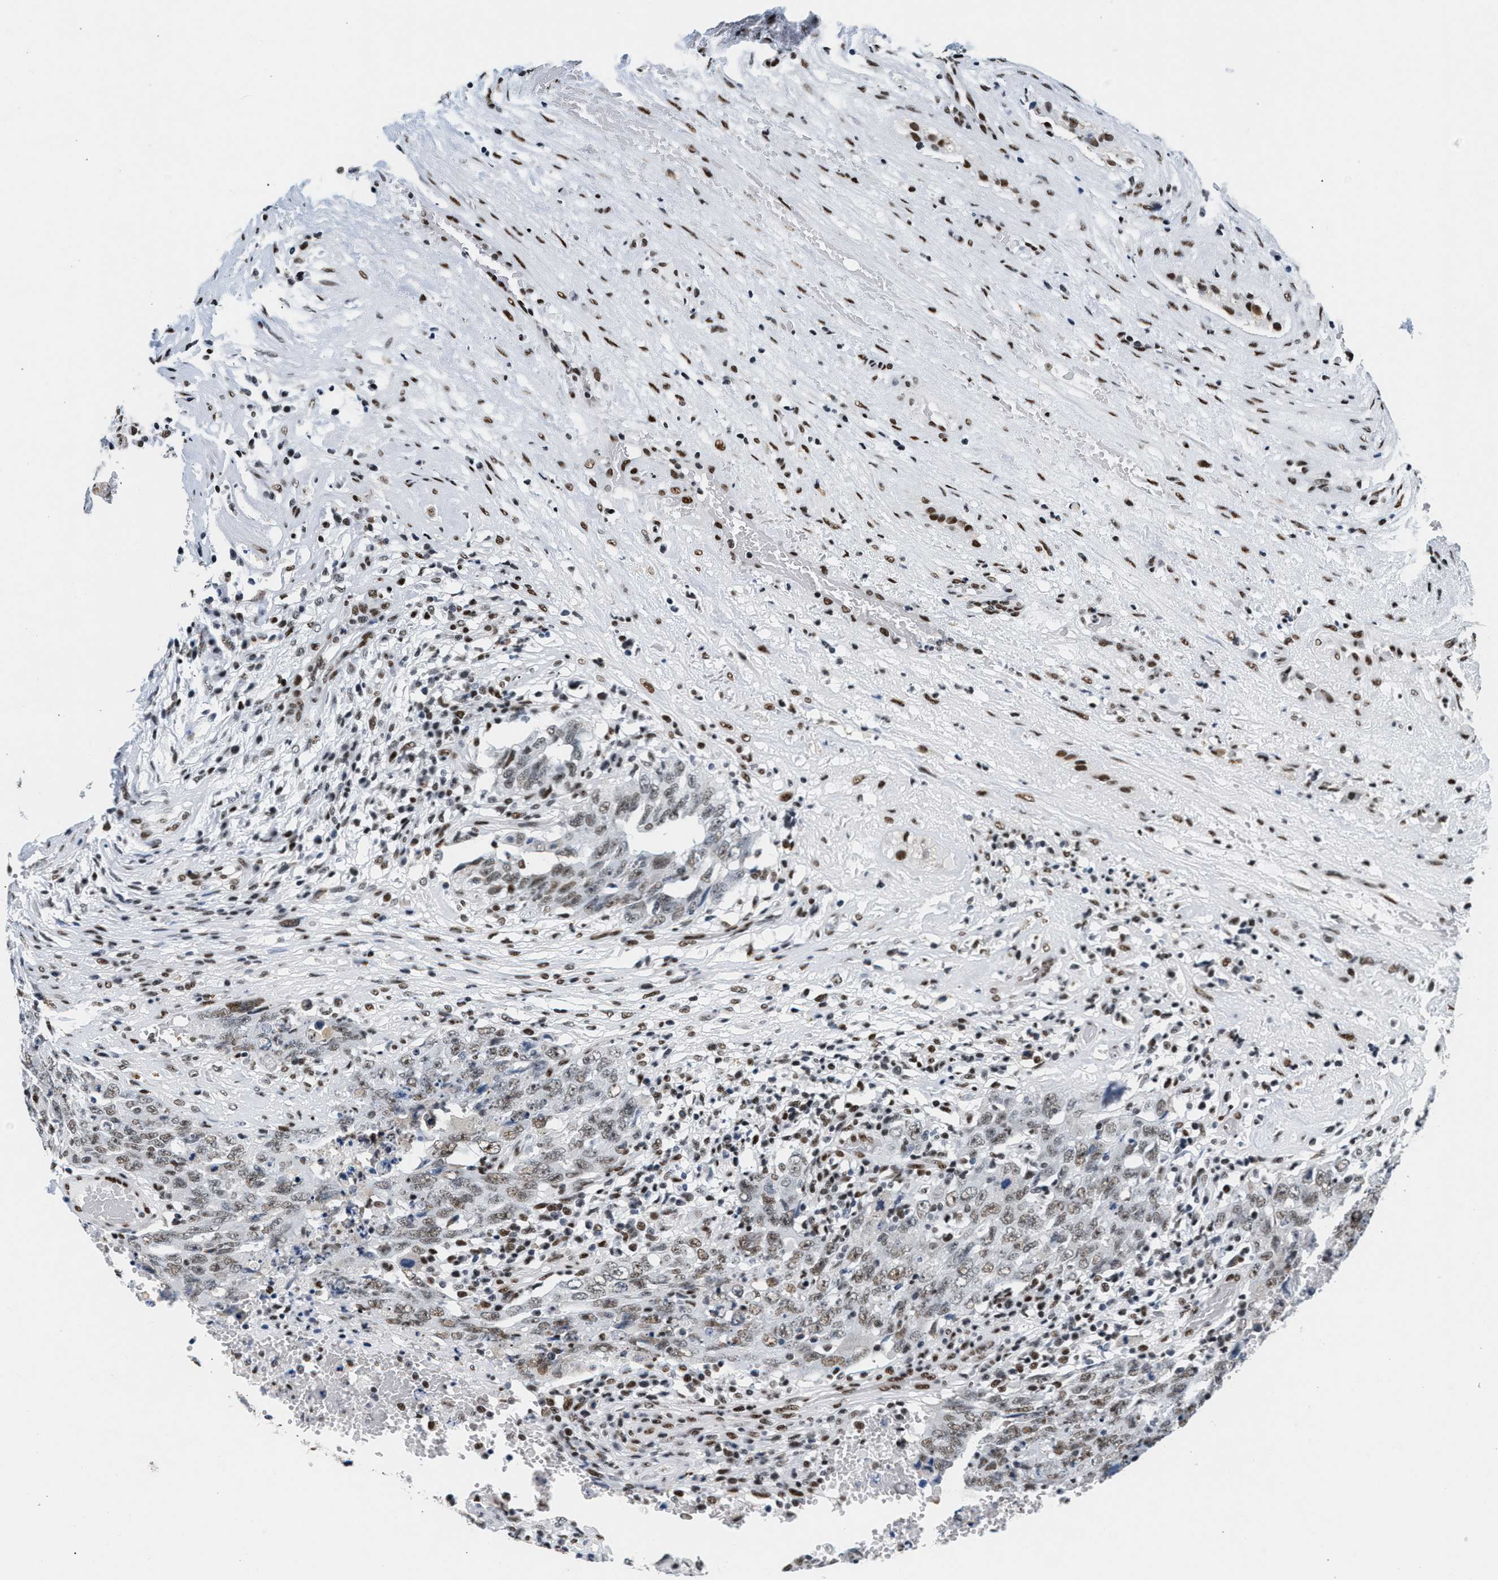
{"staining": {"intensity": "weak", "quantity": "25%-75%", "location": "nuclear"}, "tissue": "testis cancer", "cell_type": "Tumor cells", "image_type": "cancer", "snomed": [{"axis": "morphology", "description": "Carcinoma, Embryonal, NOS"}, {"axis": "topography", "description": "Testis"}], "caption": "High-magnification brightfield microscopy of embryonal carcinoma (testis) stained with DAB (brown) and counterstained with hematoxylin (blue). tumor cells exhibit weak nuclear staining is identified in approximately25%-75% of cells. Ihc stains the protein of interest in brown and the nuclei are stained blue.", "gene": "RAD50", "patient": {"sex": "male", "age": 26}}